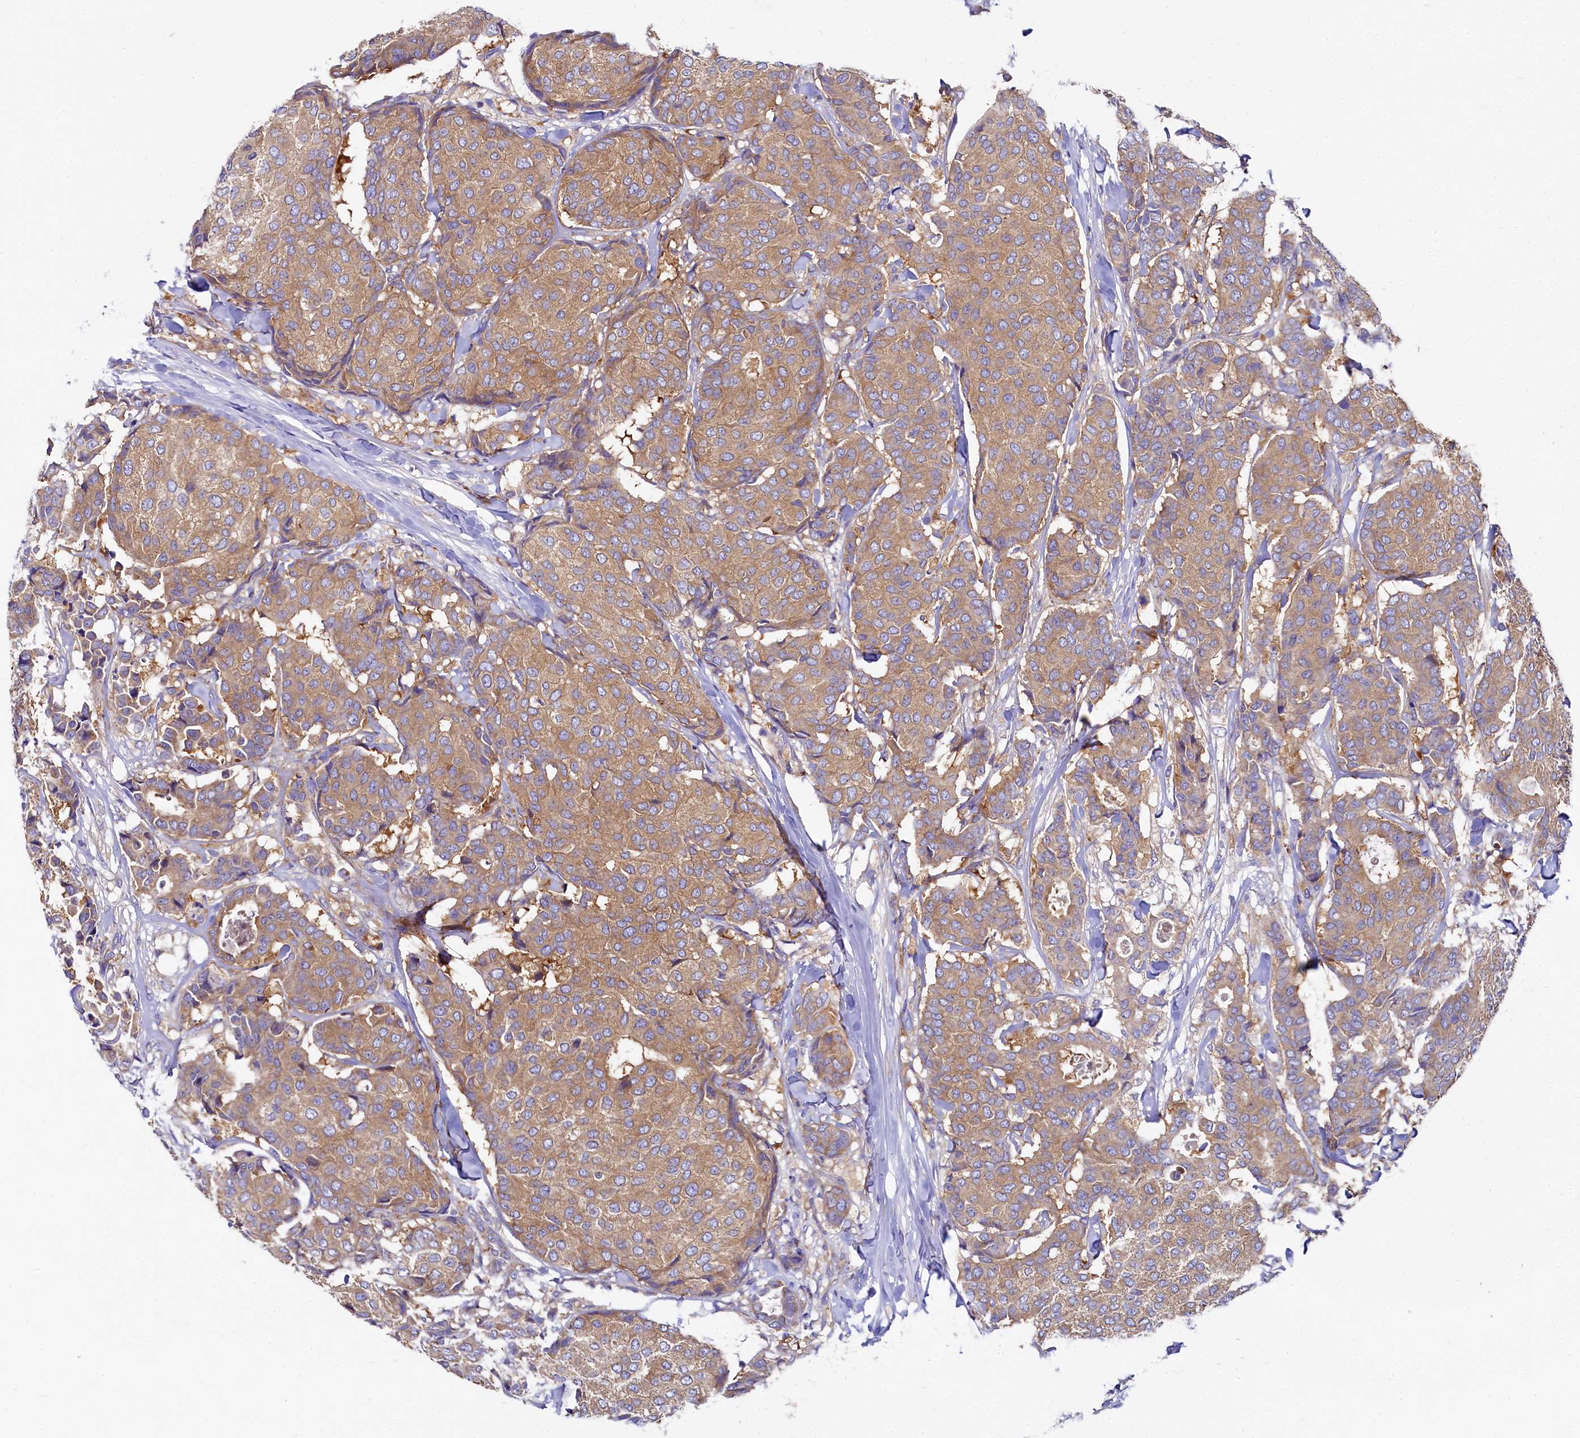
{"staining": {"intensity": "moderate", "quantity": ">75%", "location": "cytoplasmic/membranous"}, "tissue": "breast cancer", "cell_type": "Tumor cells", "image_type": "cancer", "snomed": [{"axis": "morphology", "description": "Duct carcinoma"}, {"axis": "topography", "description": "Breast"}], "caption": "Immunohistochemistry (IHC) (DAB) staining of breast cancer (intraductal carcinoma) reveals moderate cytoplasmic/membranous protein staining in approximately >75% of tumor cells.", "gene": "QARS1", "patient": {"sex": "female", "age": 75}}